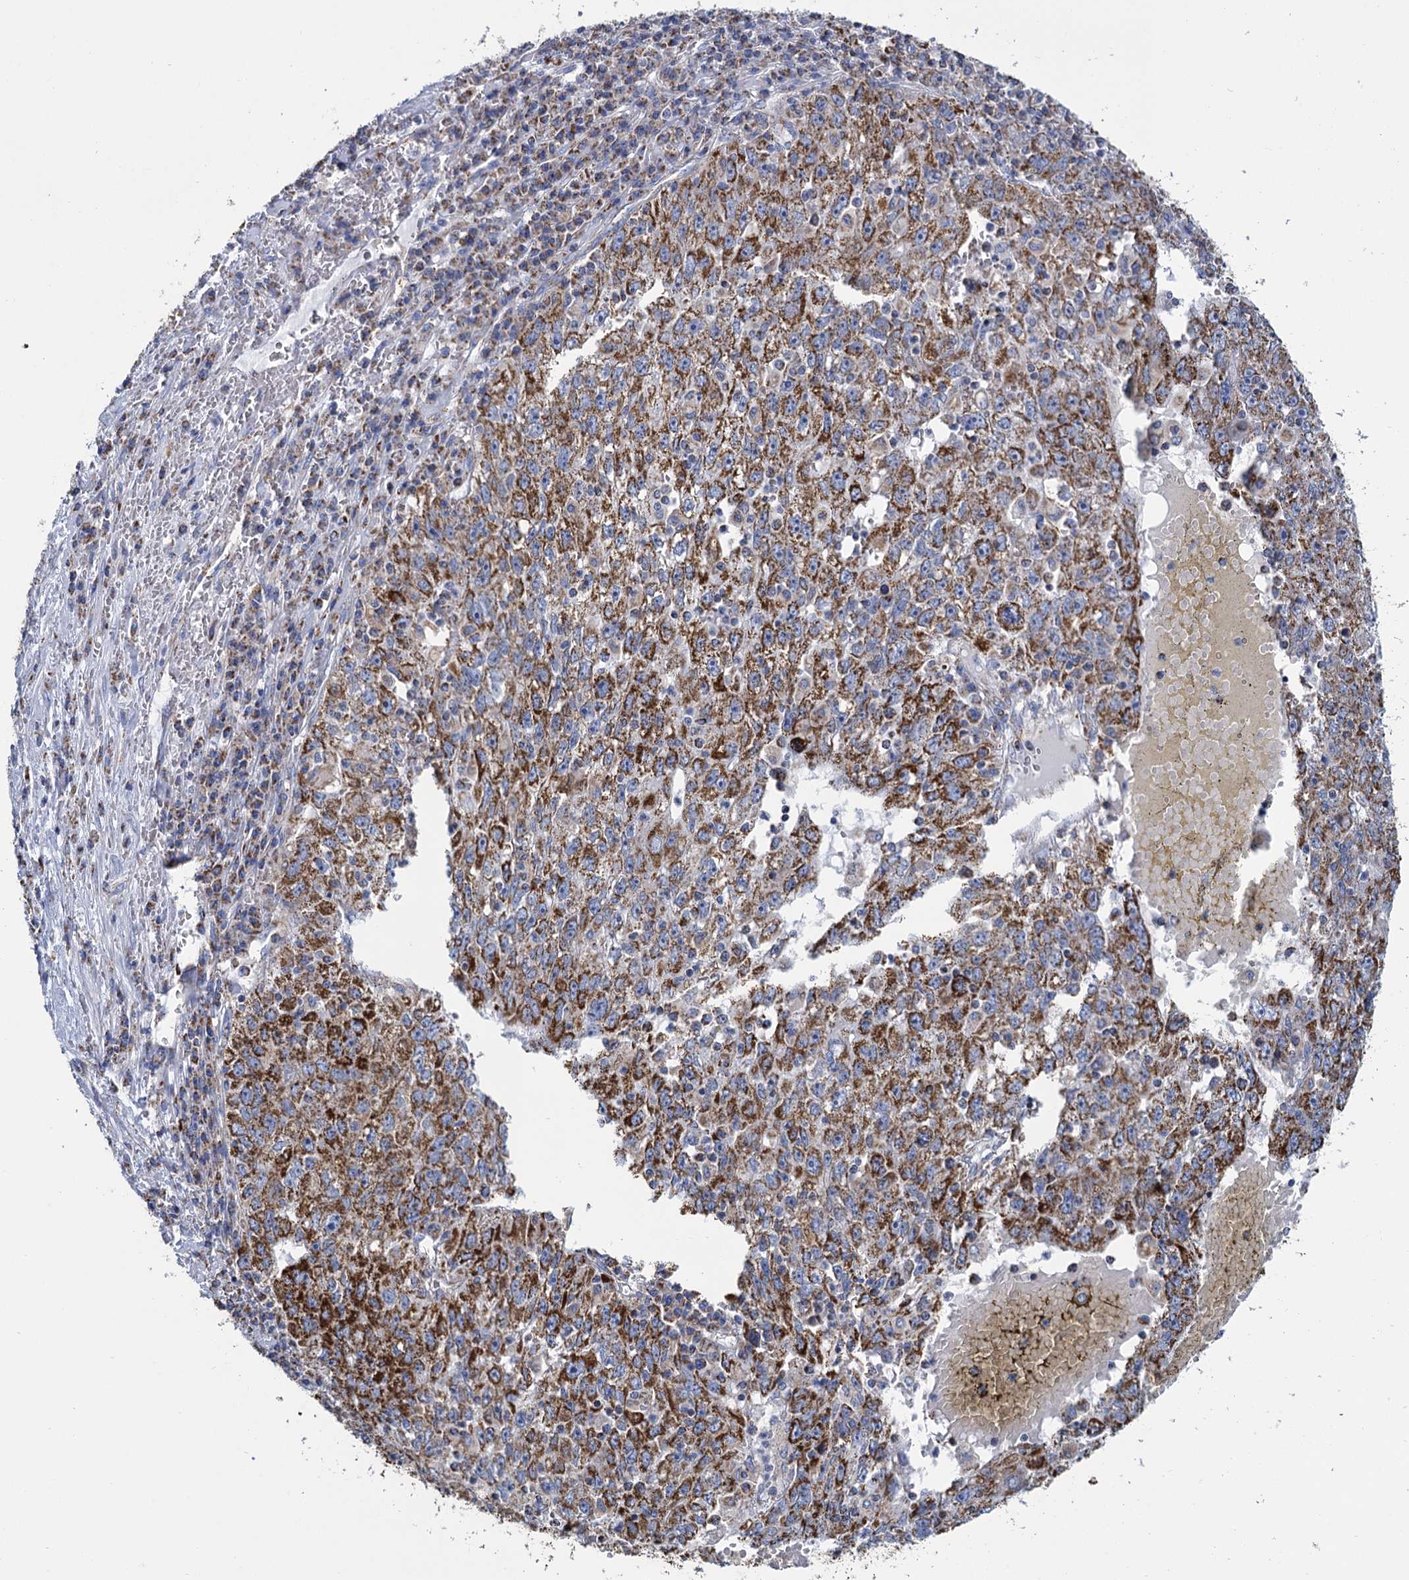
{"staining": {"intensity": "strong", "quantity": "25%-75%", "location": "cytoplasmic/membranous"}, "tissue": "liver cancer", "cell_type": "Tumor cells", "image_type": "cancer", "snomed": [{"axis": "morphology", "description": "Carcinoma, Hepatocellular, NOS"}, {"axis": "topography", "description": "Liver"}], "caption": "A photomicrograph of human liver cancer (hepatocellular carcinoma) stained for a protein shows strong cytoplasmic/membranous brown staining in tumor cells.", "gene": "CCP110", "patient": {"sex": "male", "age": 49}}